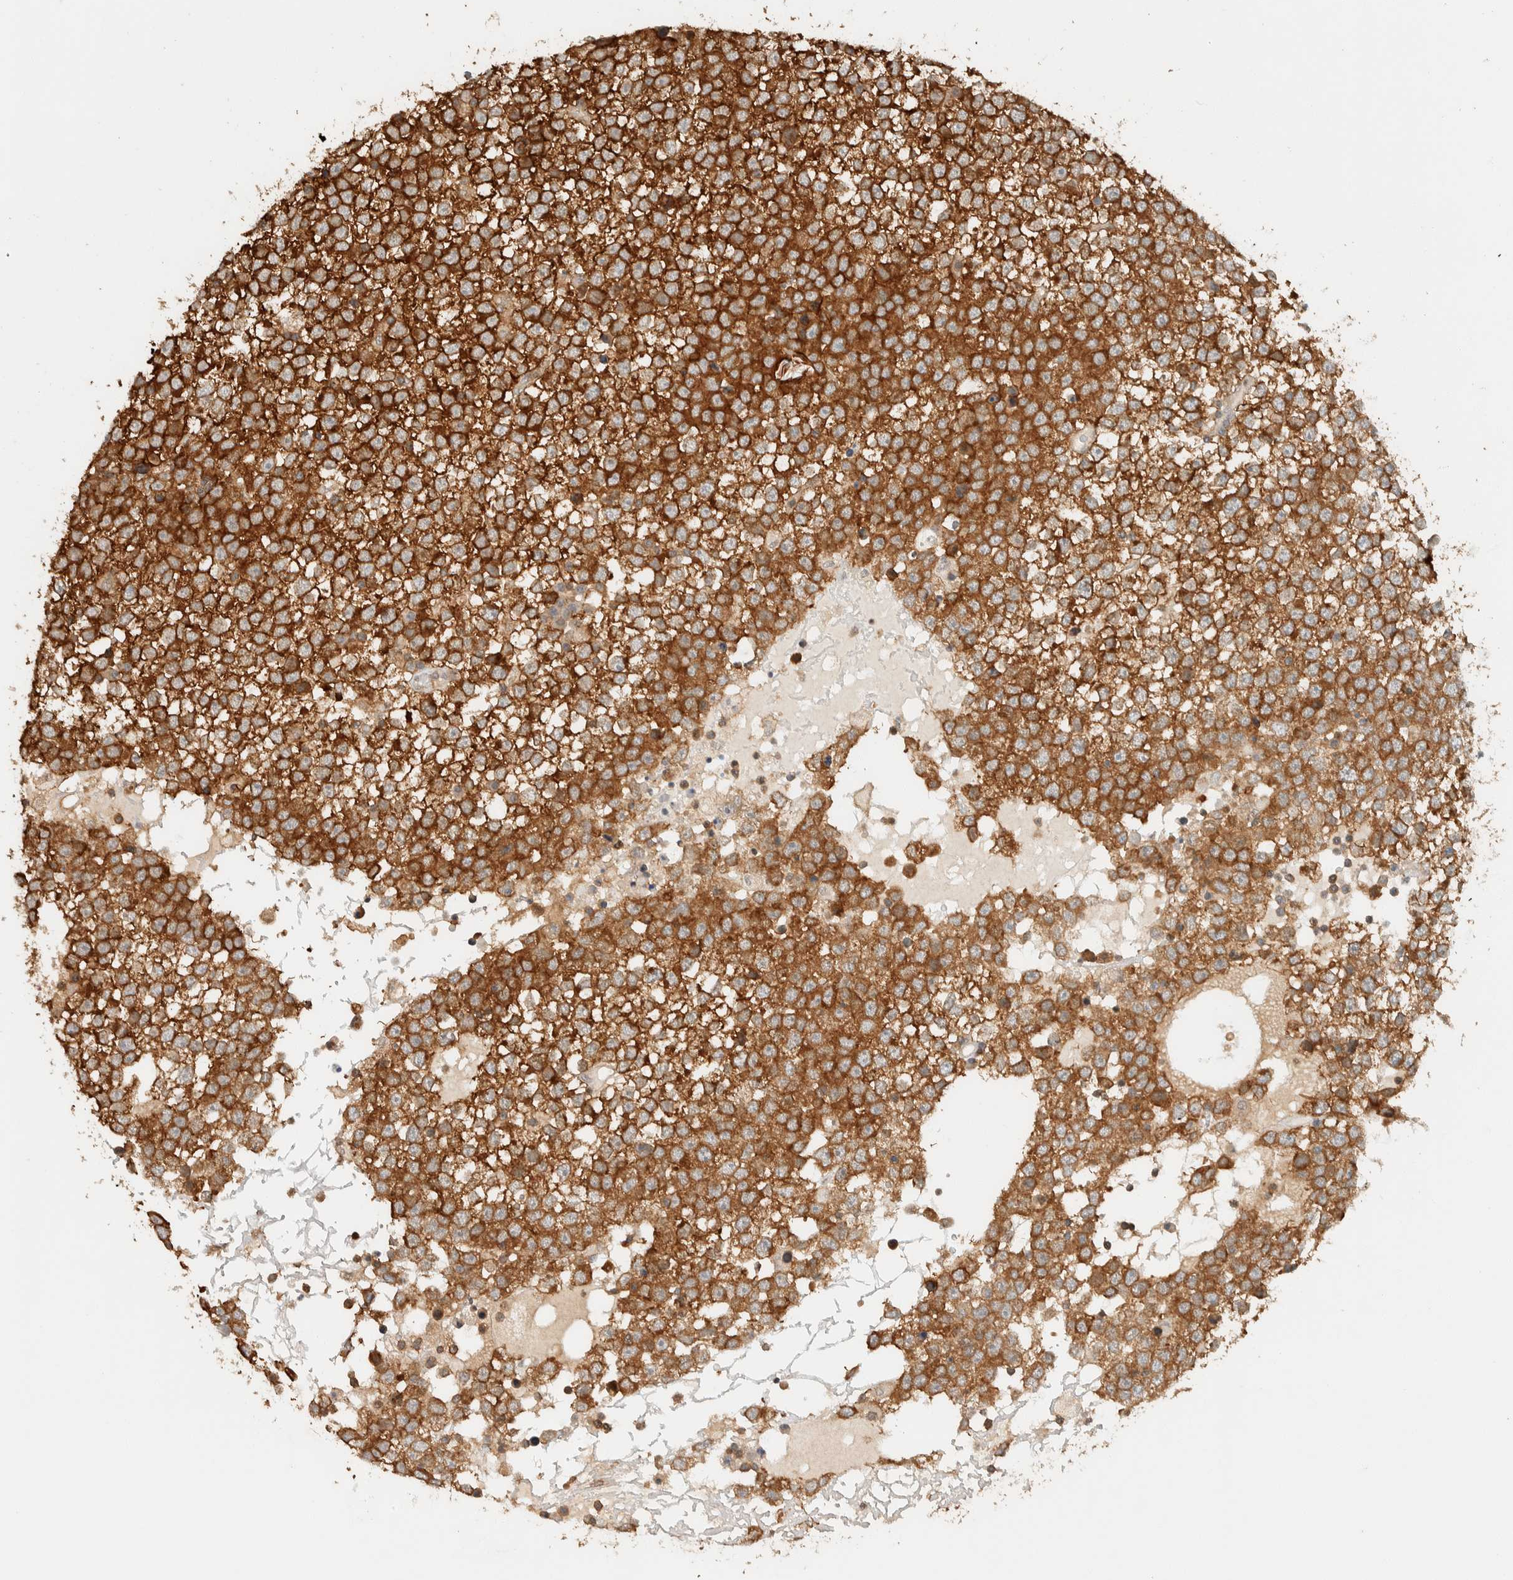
{"staining": {"intensity": "strong", "quantity": ">75%", "location": "cytoplasmic/membranous"}, "tissue": "testis cancer", "cell_type": "Tumor cells", "image_type": "cancer", "snomed": [{"axis": "morphology", "description": "Seminoma, NOS"}, {"axis": "topography", "description": "Testis"}], "caption": "A brown stain labels strong cytoplasmic/membranous expression of a protein in testis cancer tumor cells.", "gene": "ARFGEF1", "patient": {"sex": "male", "age": 65}}